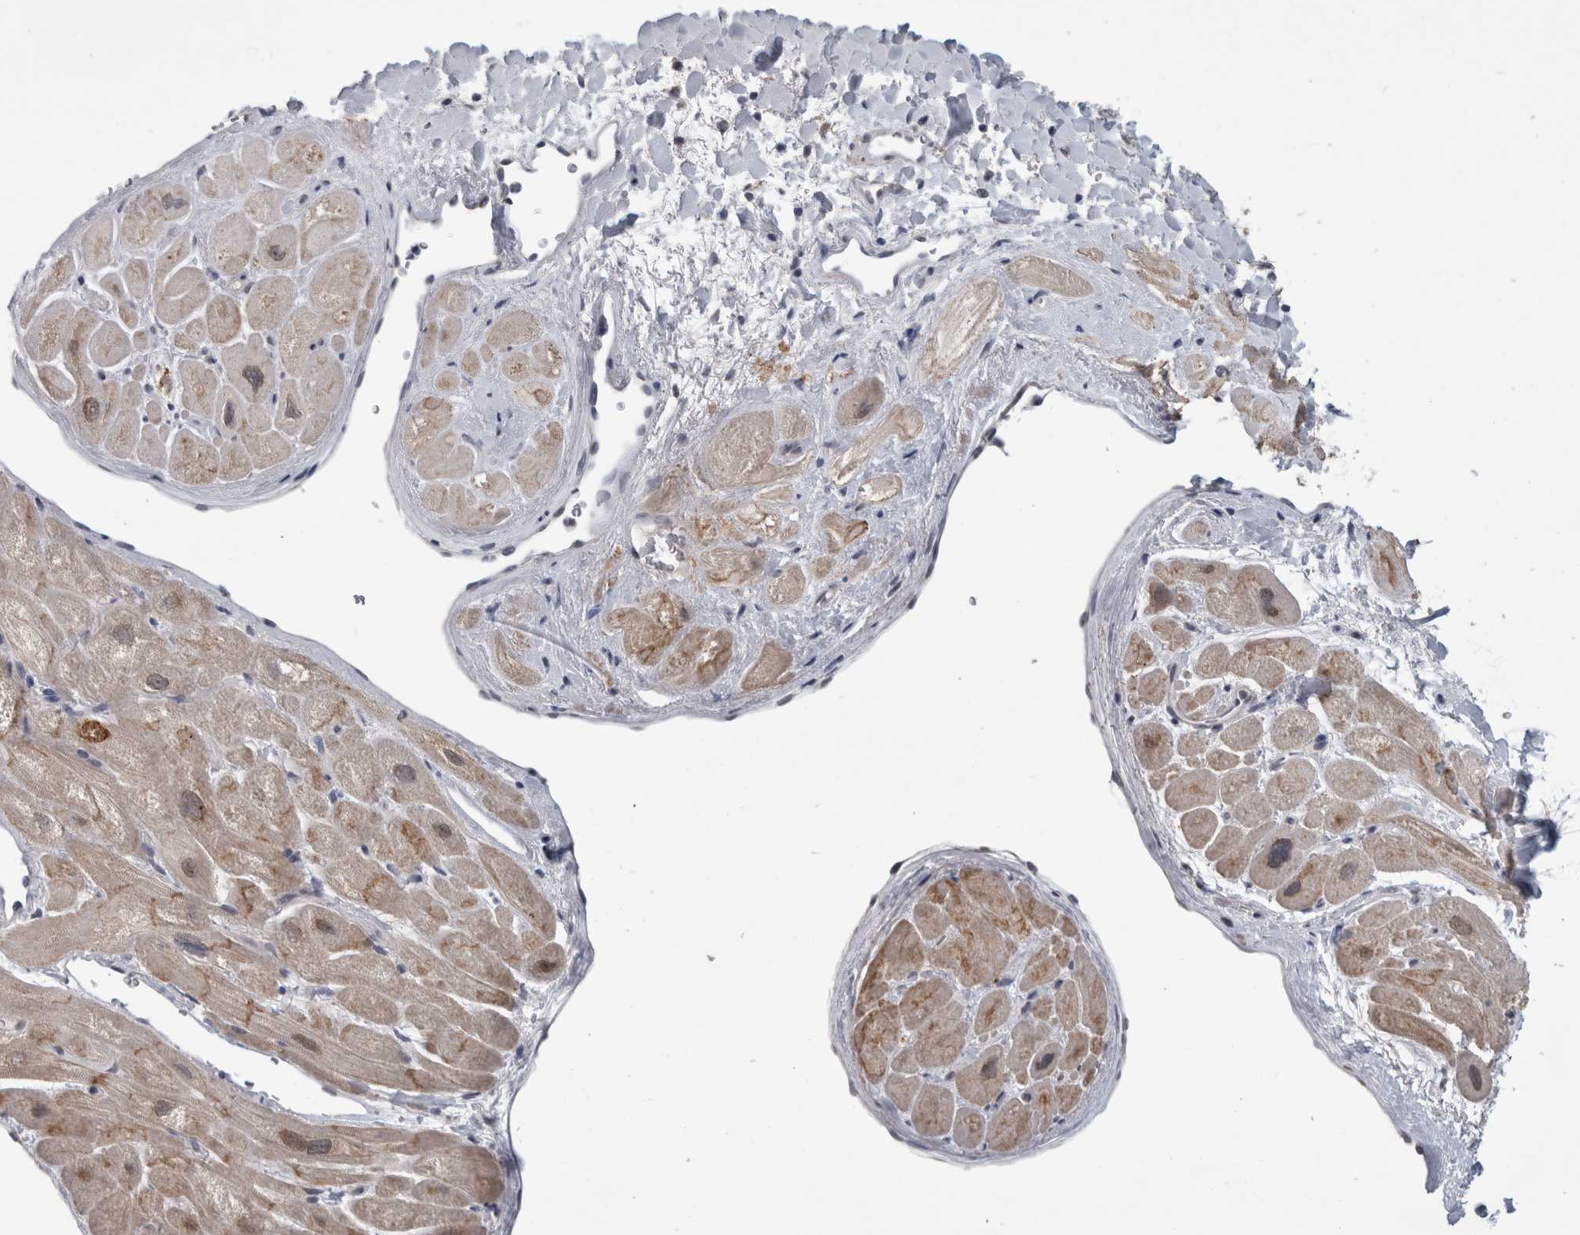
{"staining": {"intensity": "moderate", "quantity": ">75%", "location": "cytoplasmic/membranous"}, "tissue": "heart muscle", "cell_type": "Cardiomyocytes", "image_type": "normal", "snomed": [{"axis": "morphology", "description": "Normal tissue, NOS"}, {"axis": "topography", "description": "Heart"}], "caption": "The histopathology image demonstrates a brown stain indicating the presence of a protein in the cytoplasmic/membranous of cardiomyocytes in heart muscle.", "gene": "PEBP4", "patient": {"sex": "male", "age": 49}}